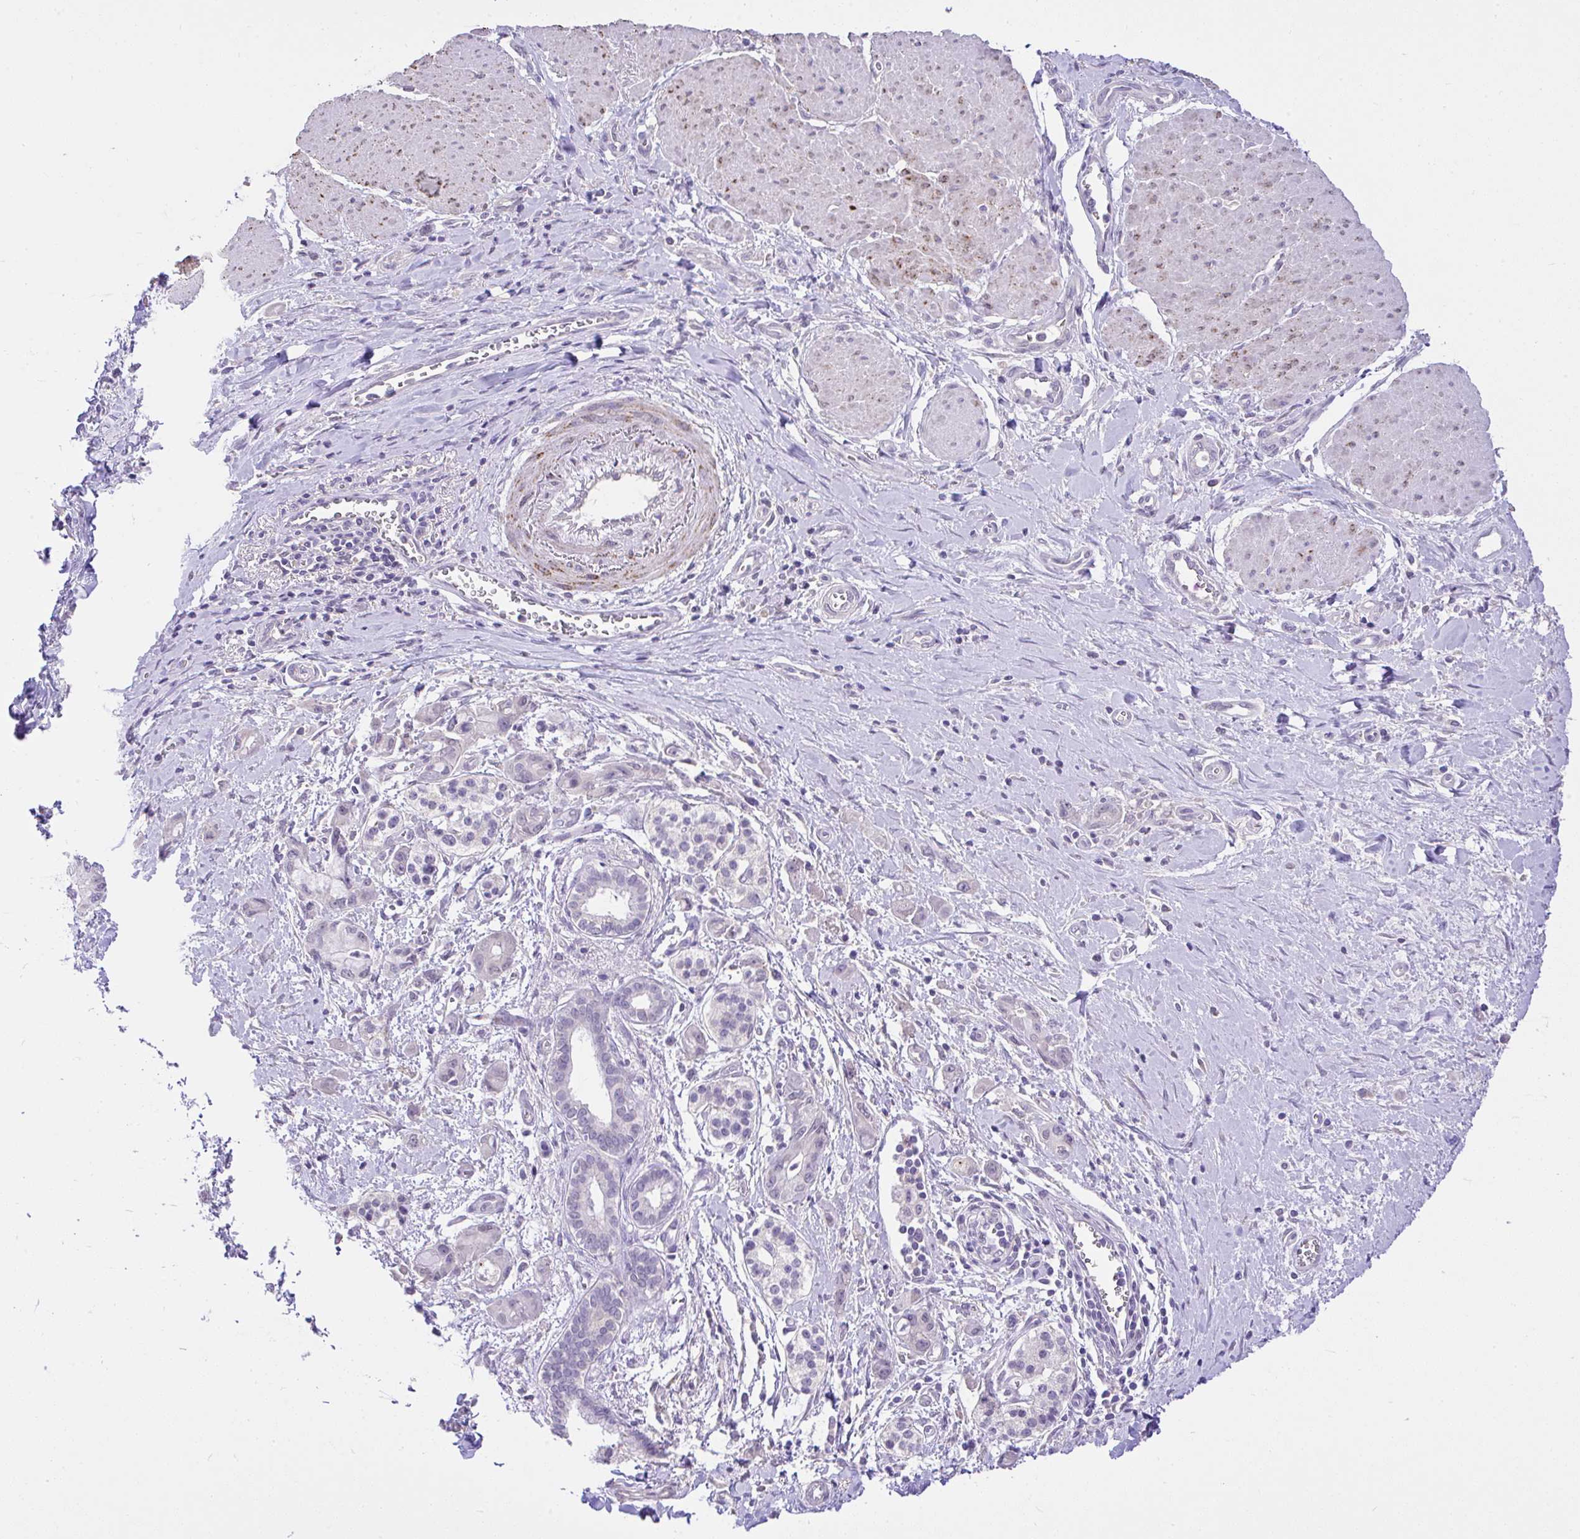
{"staining": {"intensity": "negative", "quantity": "none", "location": "none"}, "tissue": "pancreatic cancer", "cell_type": "Tumor cells", "image_type": "cancer", "snomed": [{"axis": "morphology", "description": "Adenocarcinoma, NOS"}, {"axis": "topography", "description": "Pancreas"}], "caption": "The image demonstrates no significant positivity in tumor cells of pancreatic cancer. (Stains: DAB IHC with hematoxylin counter stain, Microscopy: brightfield microscopy at high magnification).", "gene": "CTU1", "patient": {"sex": "male", "age": 68}}